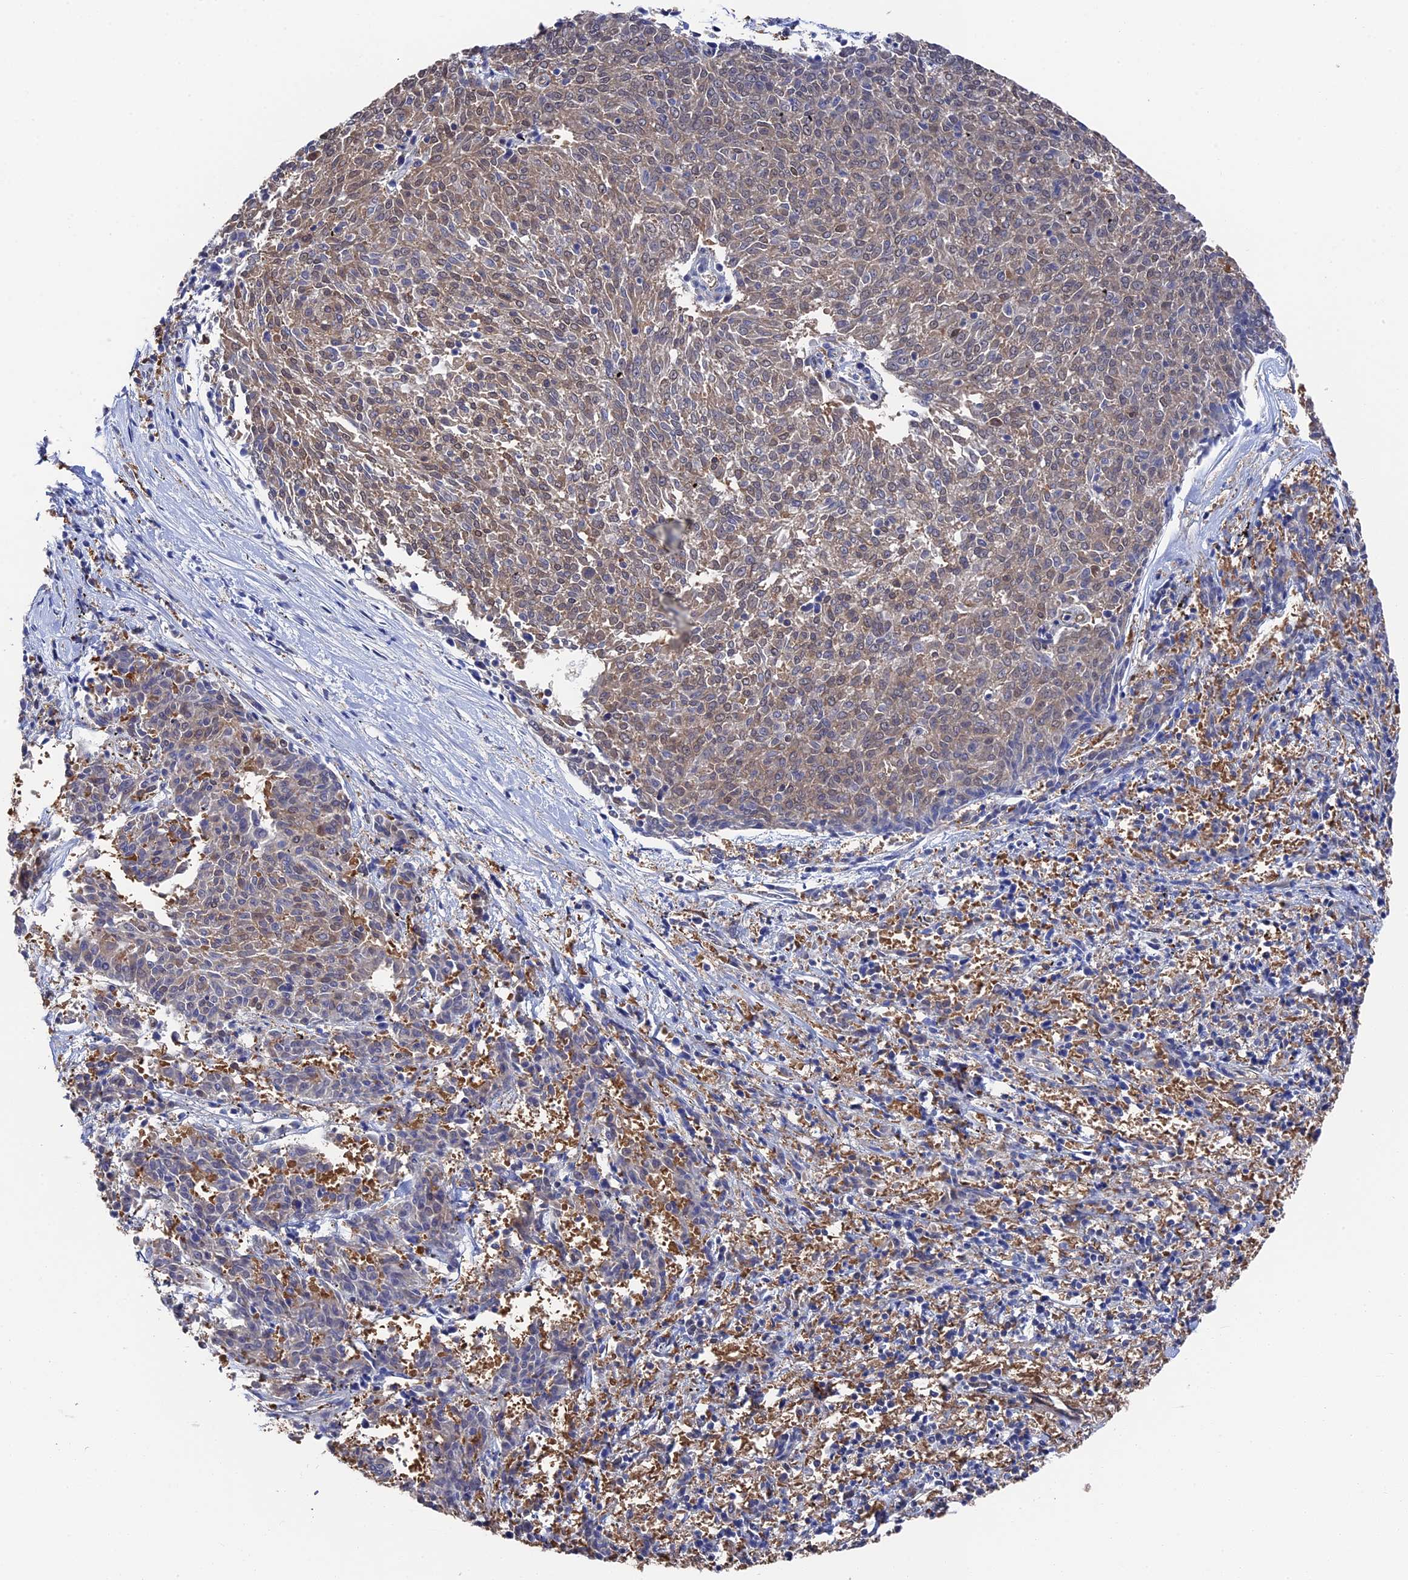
{"staining": {"intensity": "weak", "quantity": "25%-75%", "location": "cytoplasmic/membranous"}, "tissue": "melanoma", "cell_type": "Tumor cells", "image_type": "cancer", "snomed": [{"axis": "morphology", "description": "Malignant melanoma, NOS"}, {"axis": "topography", "description": "Skin"}], "caption": "DAB immunohistochemical staining of malignant melanoma exhibits weak cytoplasmic/membranous protein positivity in about 25%-75% of tumor cells.", "gene": "RNH1", "patient": {"sex": "female", "age": 72}}